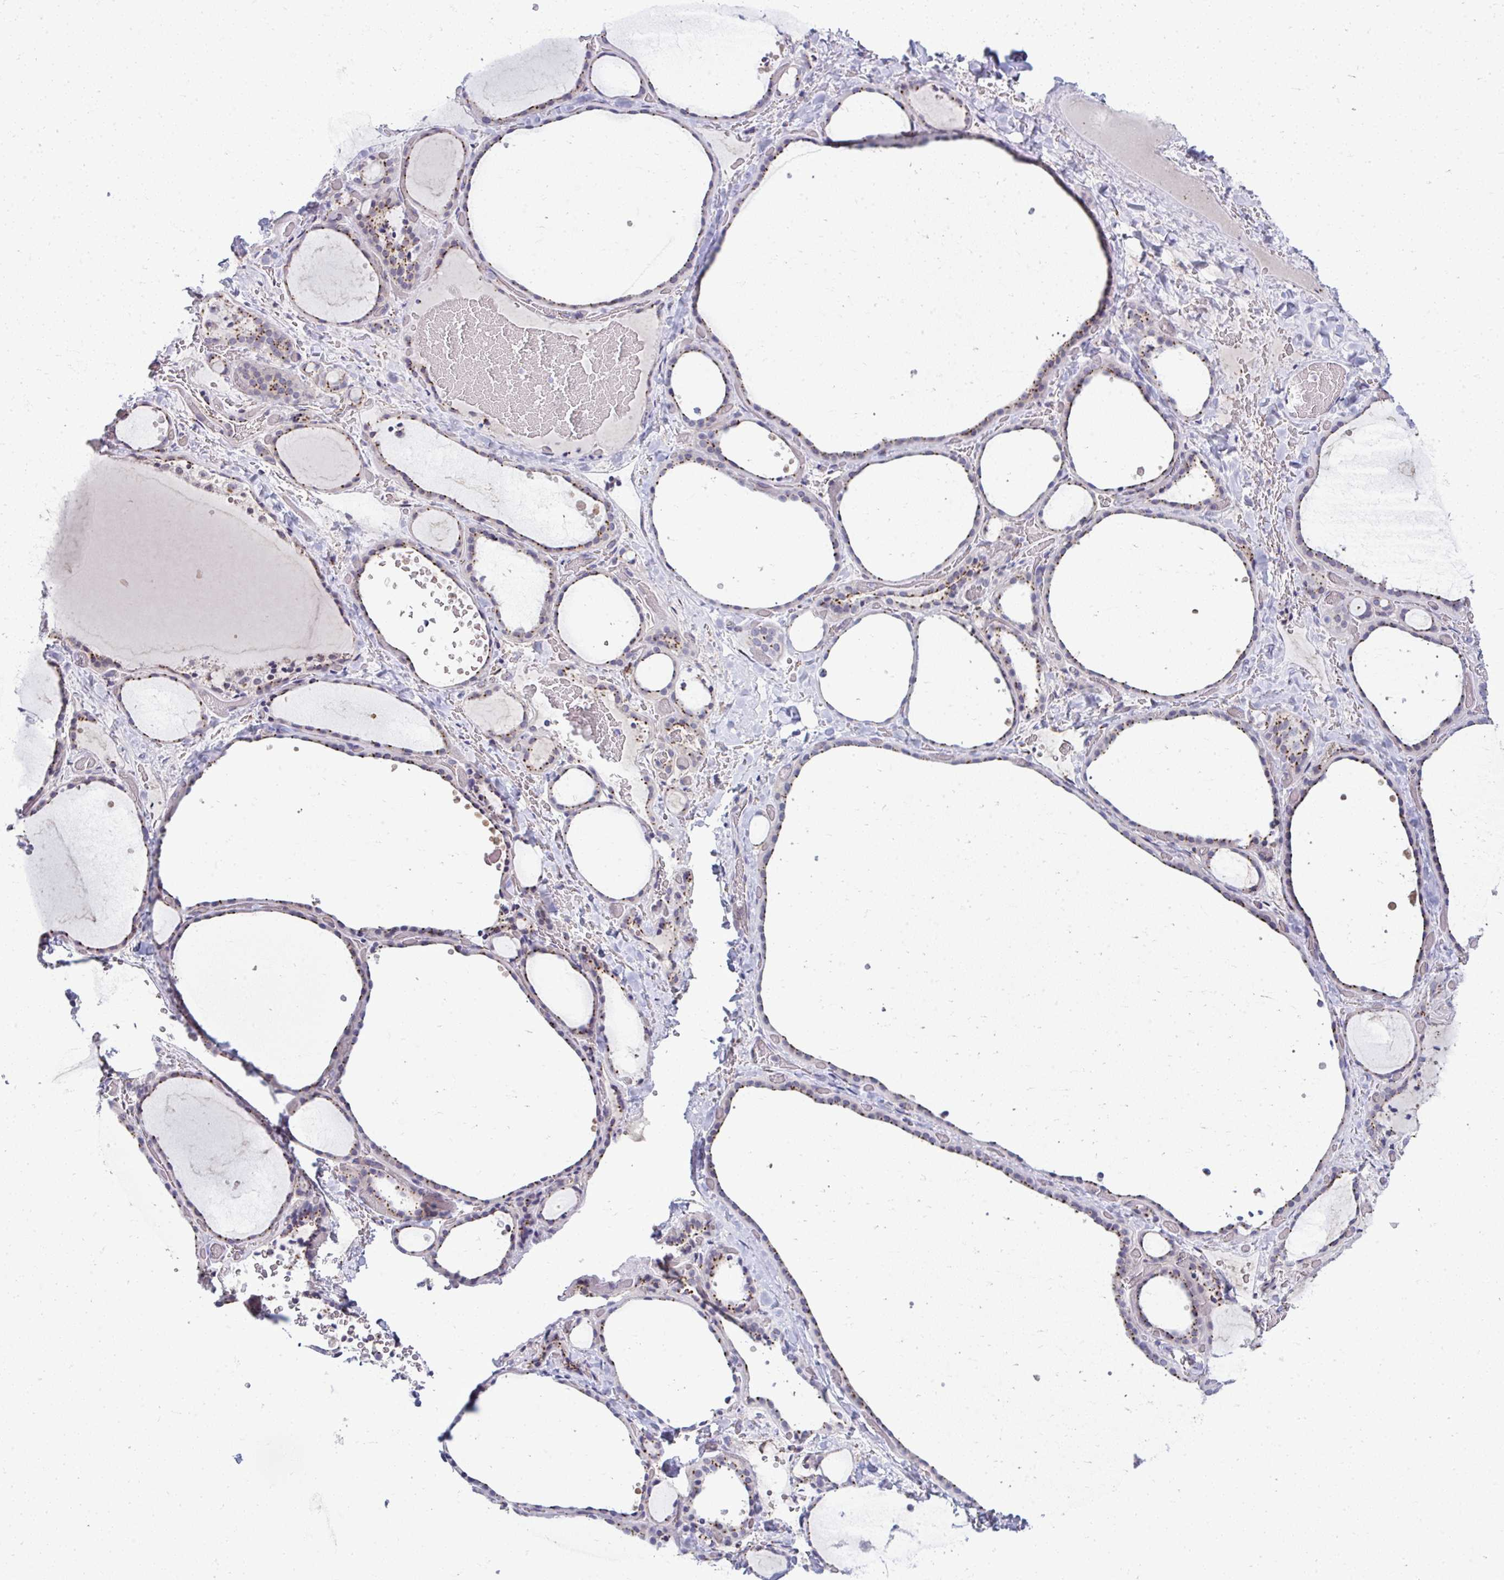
{"staining": {"intensity": "moderate", "quantity": ">75%", "location": "cytoplasmic/membranous"}, "tissue": "thyroid gland", "cell_type": "Glandular cells", "image_type": "normal", "snomed": [{"axis": "morphology", "description": "Normal tissue, NOS"}, {"axis": "topography", "description": "Thyroid gland"}], "caption": "Protein expression analysis of unremarkable thyroid gland demonstrates moderate cytoplasmic/membranous expression in about >75% of glandular cells.", "gene": "DTX4", "patient": {"sex": "female", "age": 36}}